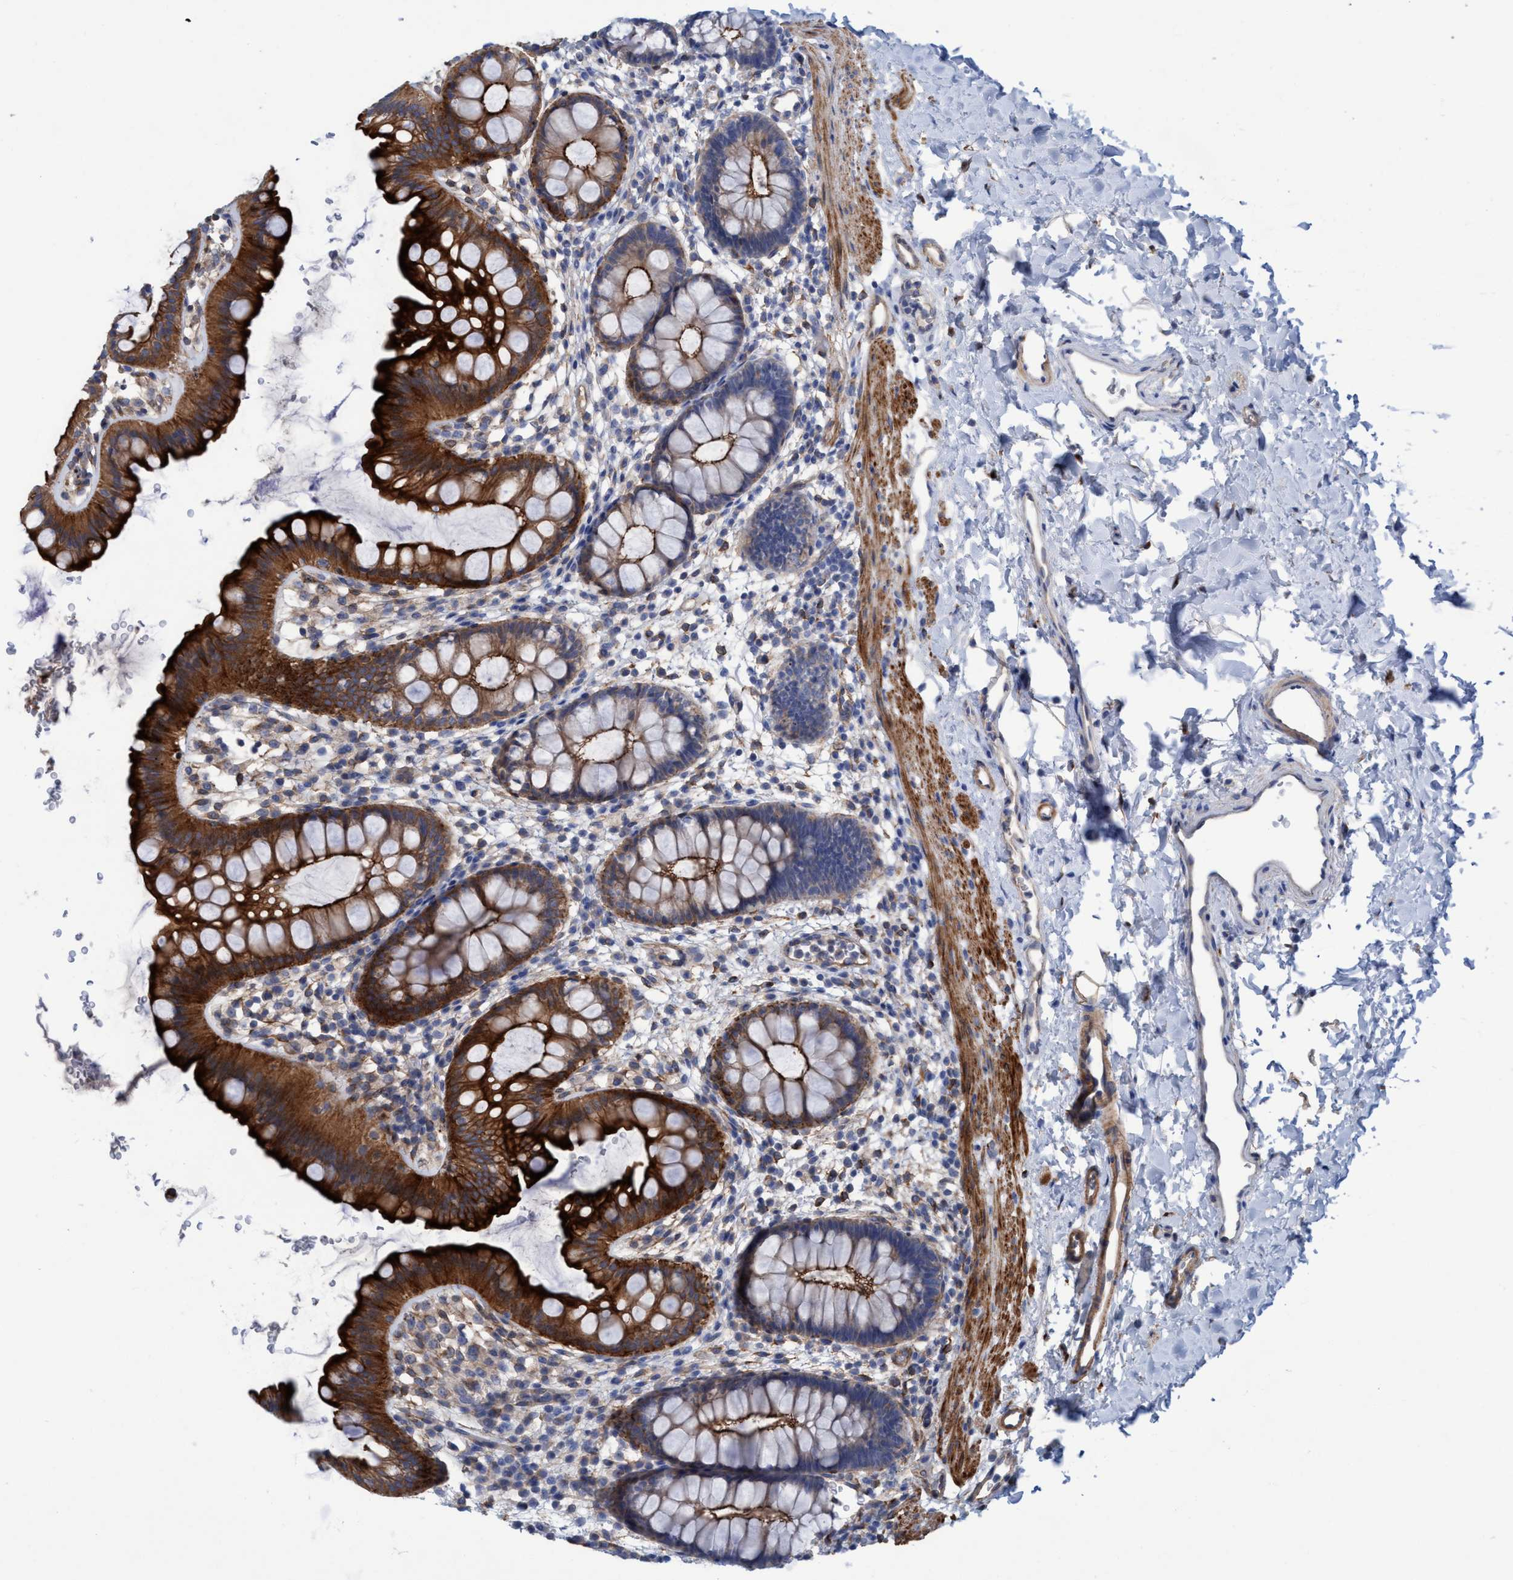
{"staining": {"intensity": "strong", "quantity": "25%-75%", "location": "cytoplasmic/membranous"}, "tissue": "rectum", "cell_type": "Glandular cells", "image_type": "normal", "snomed": [{"axis": "morphology", "description": "Normal tissue, NOS"}, {"axis": "topography", "description": "Rectum"}], "caption": "Immunohistochemistry (IHC) image of normal human rectum stained for a protein (brown), which reveals high levels of strong cytoplasmic/membranous positivity in about 25%-75% of glandular cells.", "gene": "GULP1", "patient": {"sex": "female", "age": 24}}